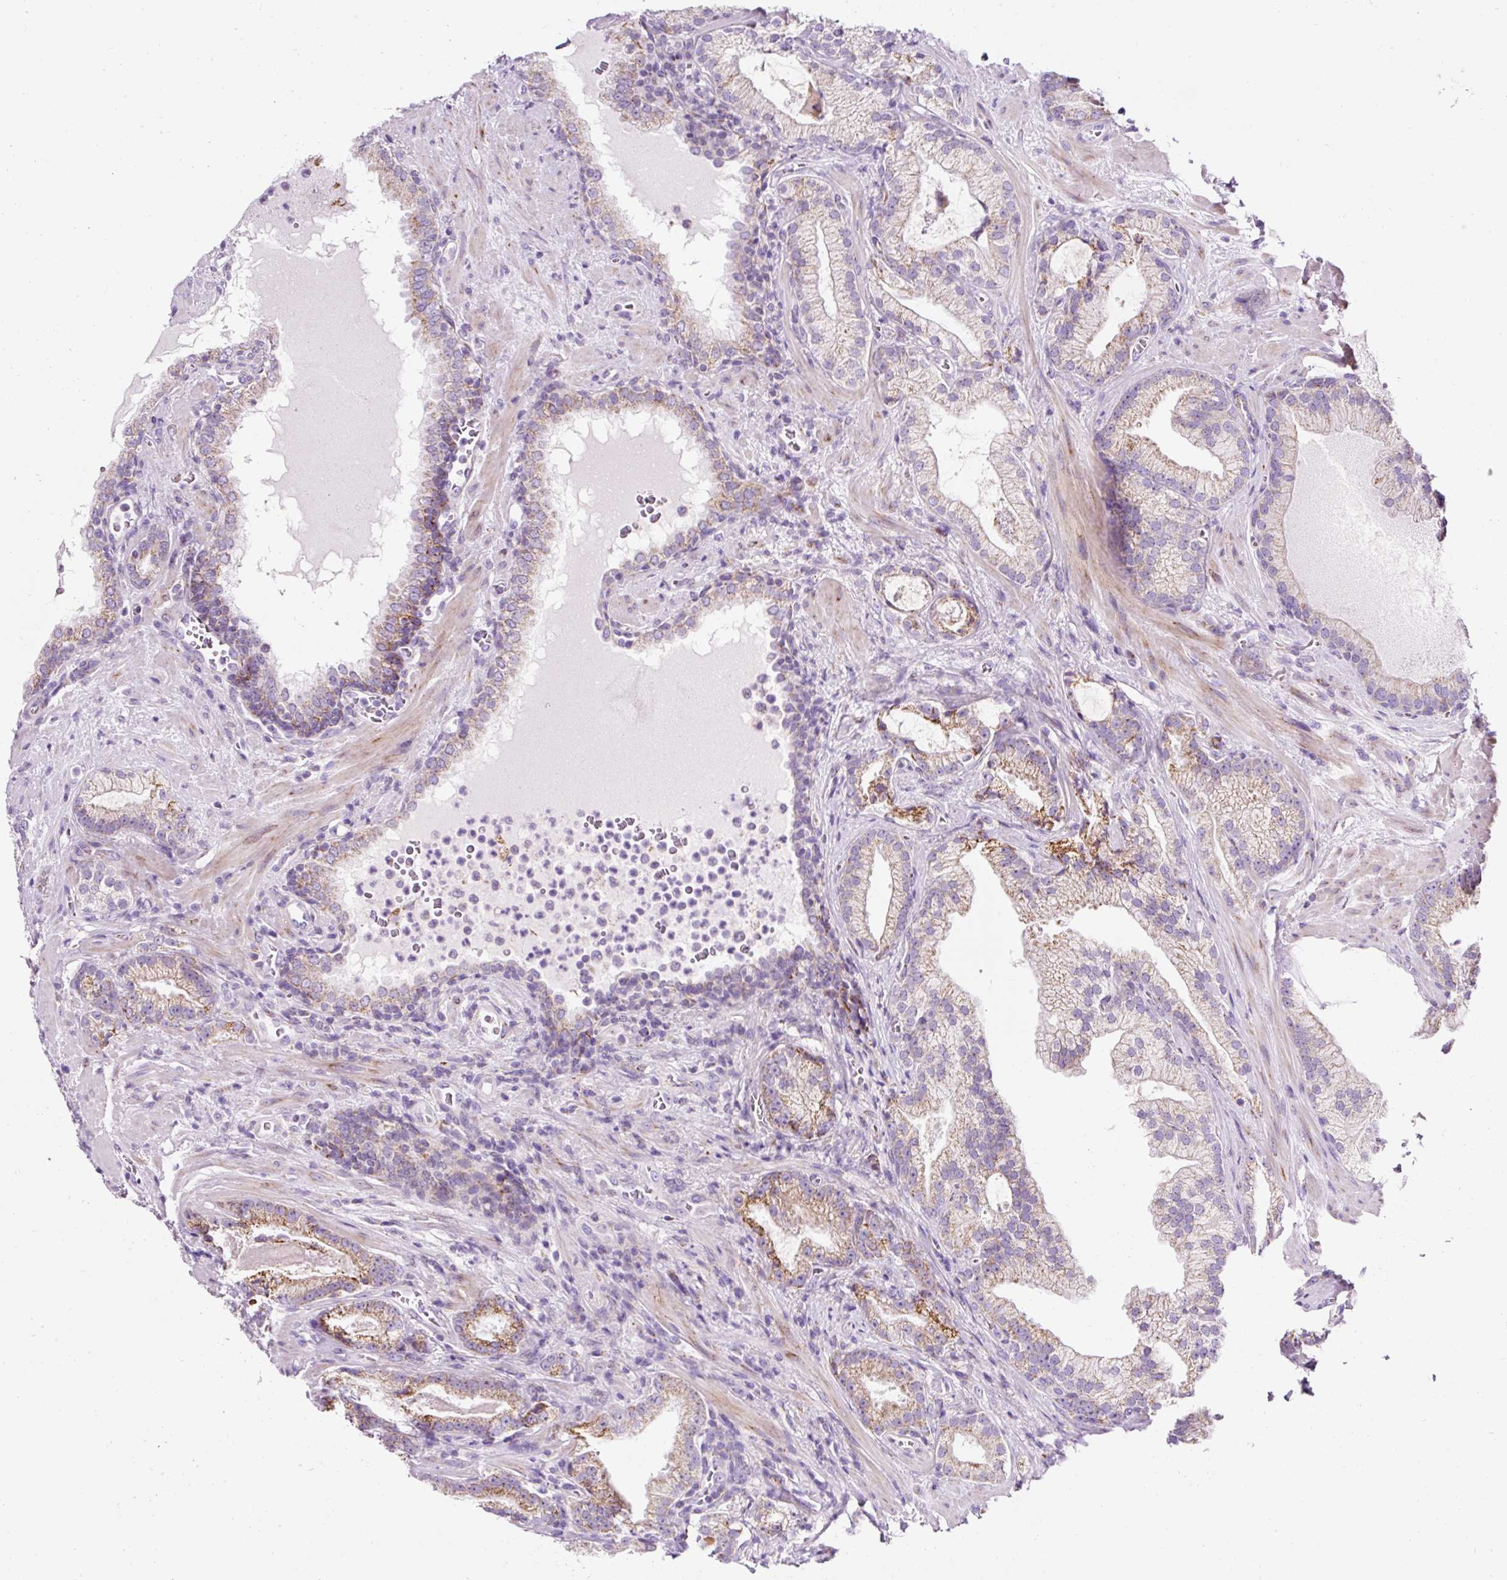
{"staining": {"intensity": "moderate", "quantity": "<25%", "location": "cytoplasmic/membranous"}, "tissue": "prostate cancer", "cell_type": "Tumor cells", "image_type": "cancer", "snomed": [{"axis": "morphology", "description": "Adenocarcinoma, High grade"}, {"axis": "topography", "description": "Prostate"}], "caption": "The immunohistochemical stain labels moderate cytoplasmic/membranous expression in tumor cells of prostate adenocarcinoma (high-grade) tissue. The staining is performed using DAB (3,3'-diaminobenzidine) brown chromogen to label protein expression. The nuclei are counter-stained blue using hematoxylin.", "gene": "PLPP2", "patient": {"sex": "male", "age": 68}}